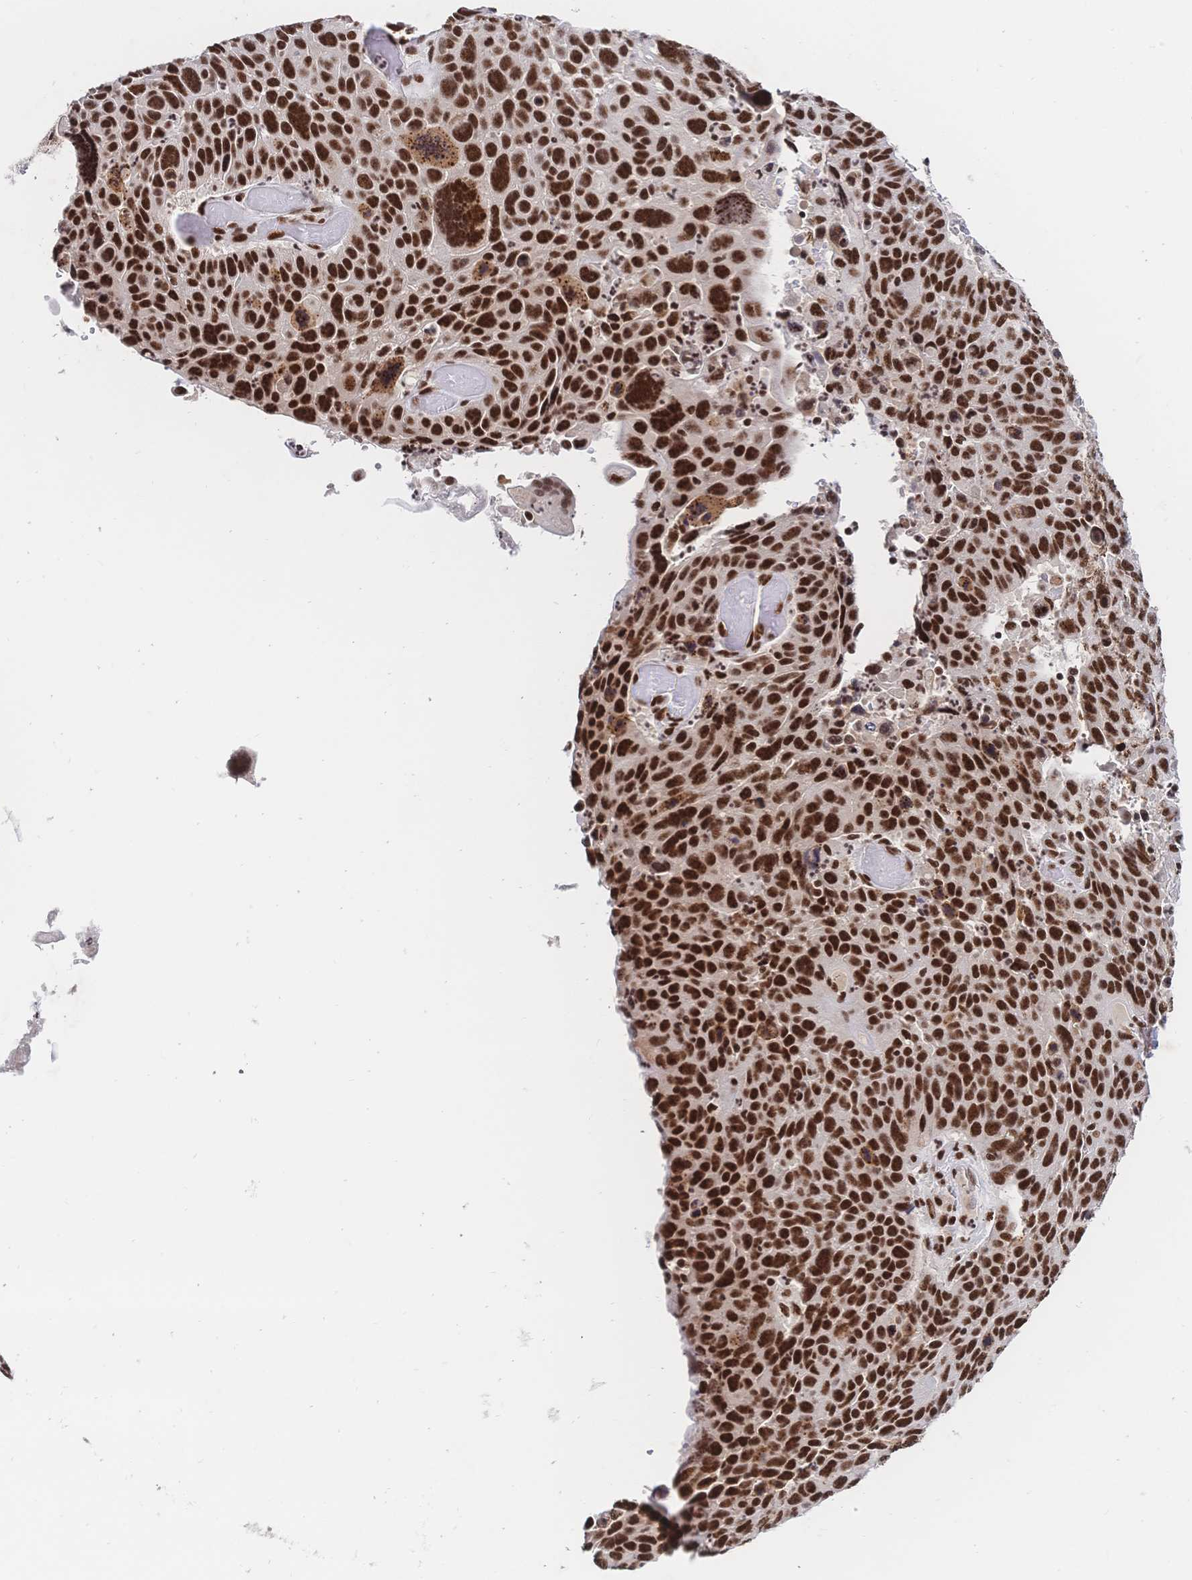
{"staining": {"intensity": "strong", "quantity": ">75%", "location": "nuclear"}, "tissue": "lung cancer", "cell_type": "Tumor cells", "image_type": "cancer", "snomed": [{"axis": "morphology", "description": "Squamous cell carcinoma, NOS"}, {"axis": "topography", "description": "Lung"}], "caption": "Lung squamous cell carcinoma was stained to show a protein in brown. There is high levels of strong nuclear expression in about >75% of tumor cells.", "gene": "SRSF1", "patient": {"sex": "male", "age": 68}}